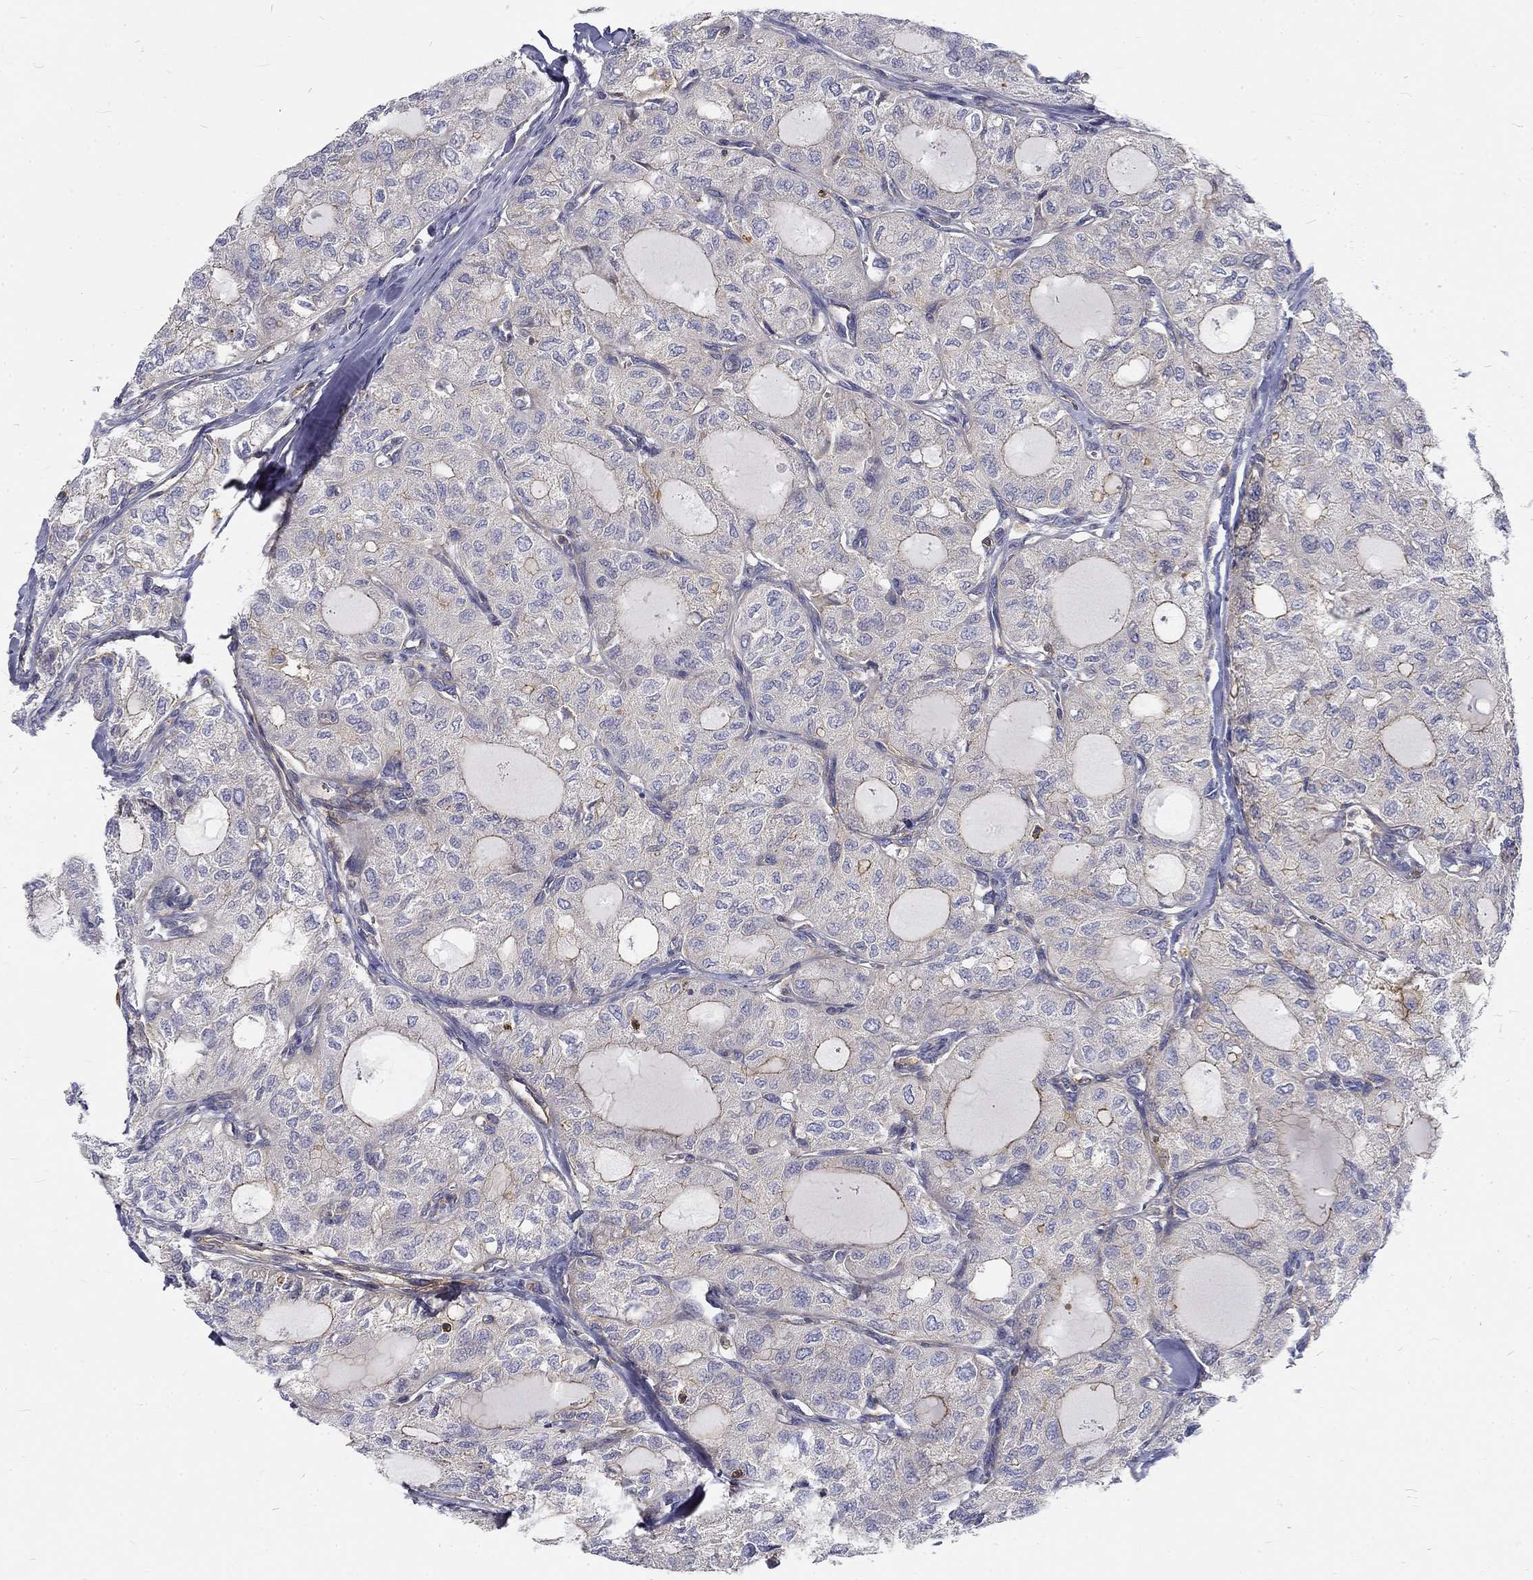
{"staining": {"intensity": "moderate", "quantity": "<25%", "location": "cytoplasmic/membranous"}, "tissue": "thyroid cancer", "cell_type": "Tumor cells", "image_type": "cancer", "snomed": [{"axis": "morphology", "description": "Follicular adenoma carcinoma, NOS"}, {"axis": "topography", "description": "Thyroid gland"}], "caption": "DAB (3,3'-diaminobenzidine) immunohistochemical staining of thyroid cancer displays moderate cytoplasmic/membranous protein expression in about <25% of tumor cells.", "gene": "MTMR11", "patient": {"sex": "male", "age": 75}}